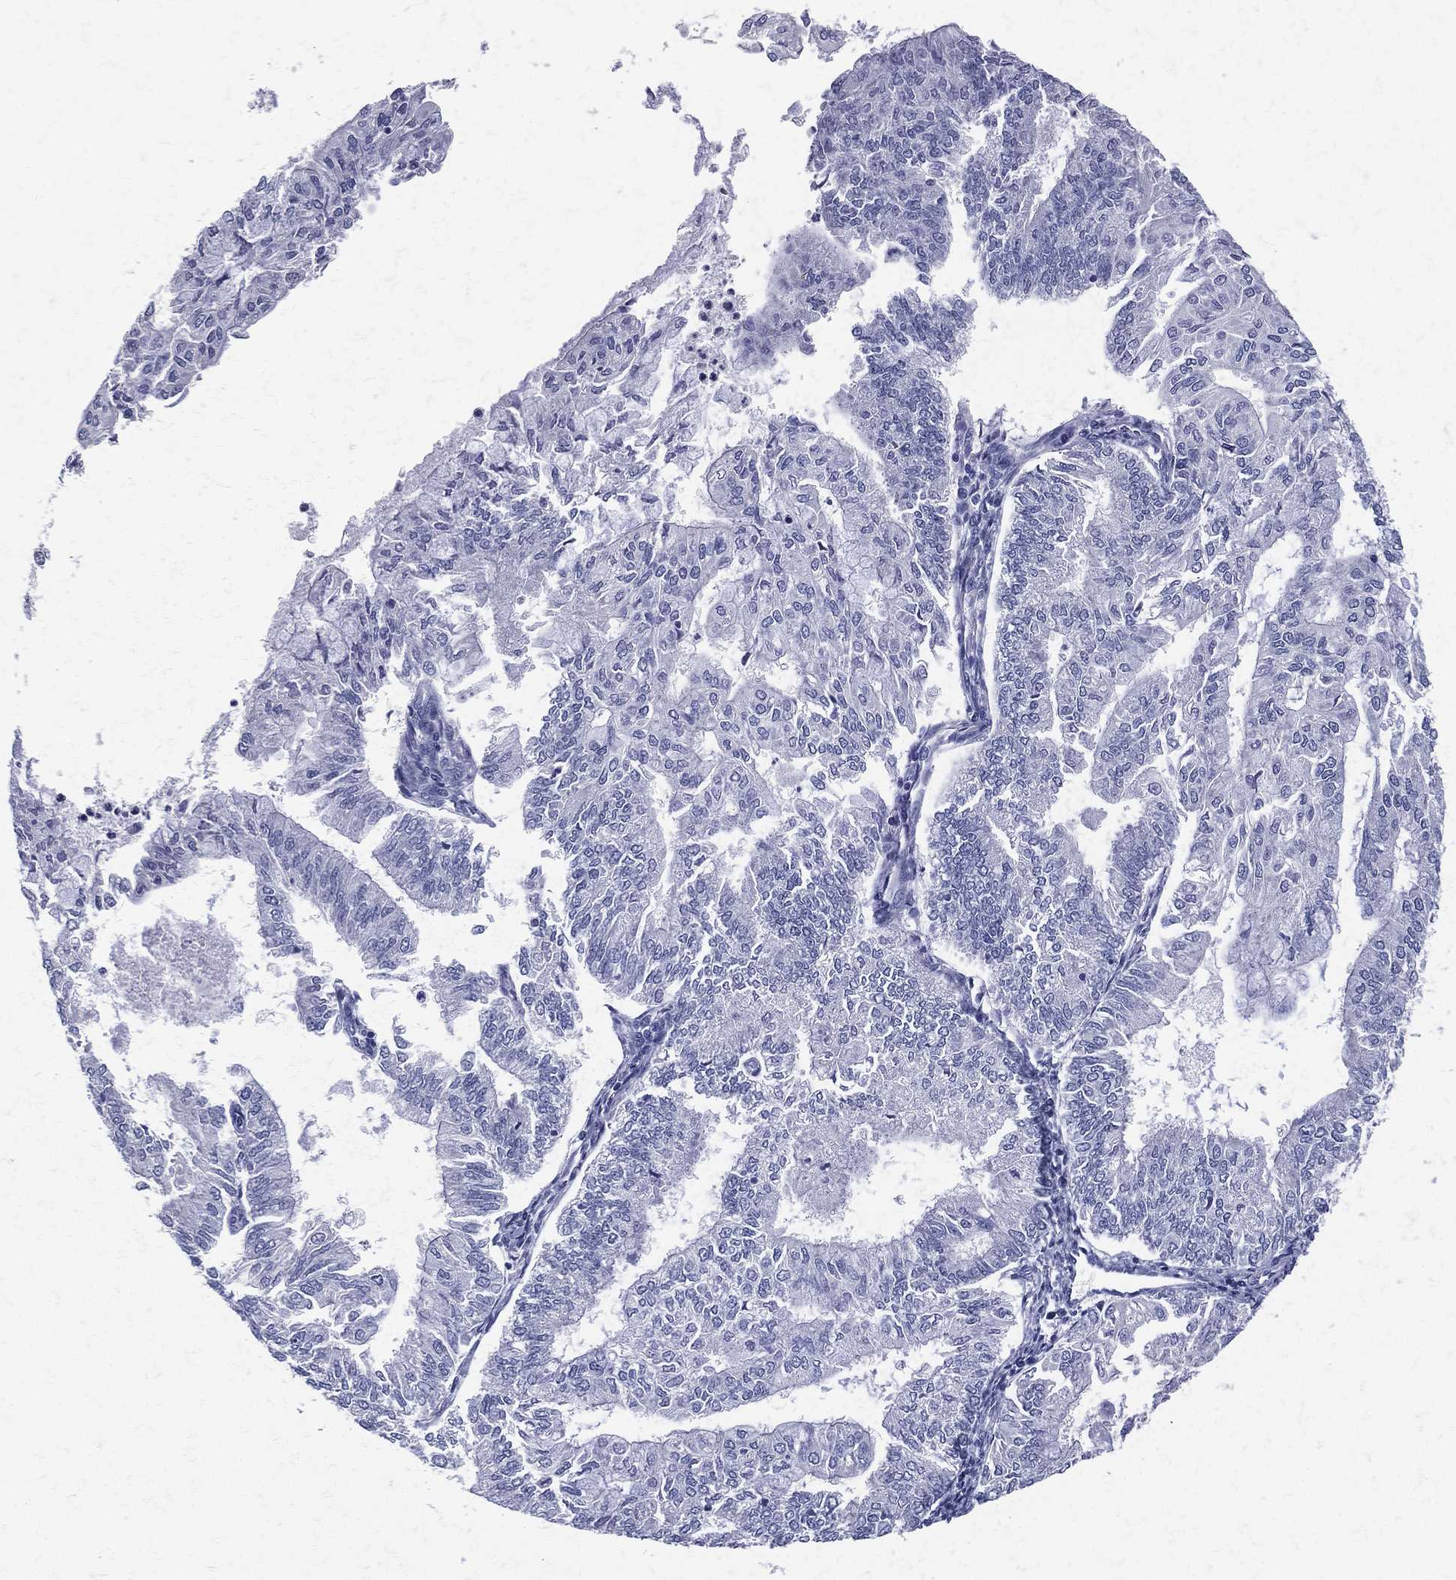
{"staining": {"intensity": "negative", "quantity": "none", "location": "none"}, "tissue": "endometrial cancer", "cell_type": "Tumor cells", "image_type": "cancer", "snomed": [{"axis": "morphology", "description": "Adenocarcinoma, NOS"}, {"axis": "topography", "description": "Endometrium"}], "caption": "Endometrial cancer (adenocarcinoma) was stained to show a protein in brown. There is no significant positivity in tumor cells.", "gene": "ETNPPL", "patient": {"sex": "female", "age": 59}}